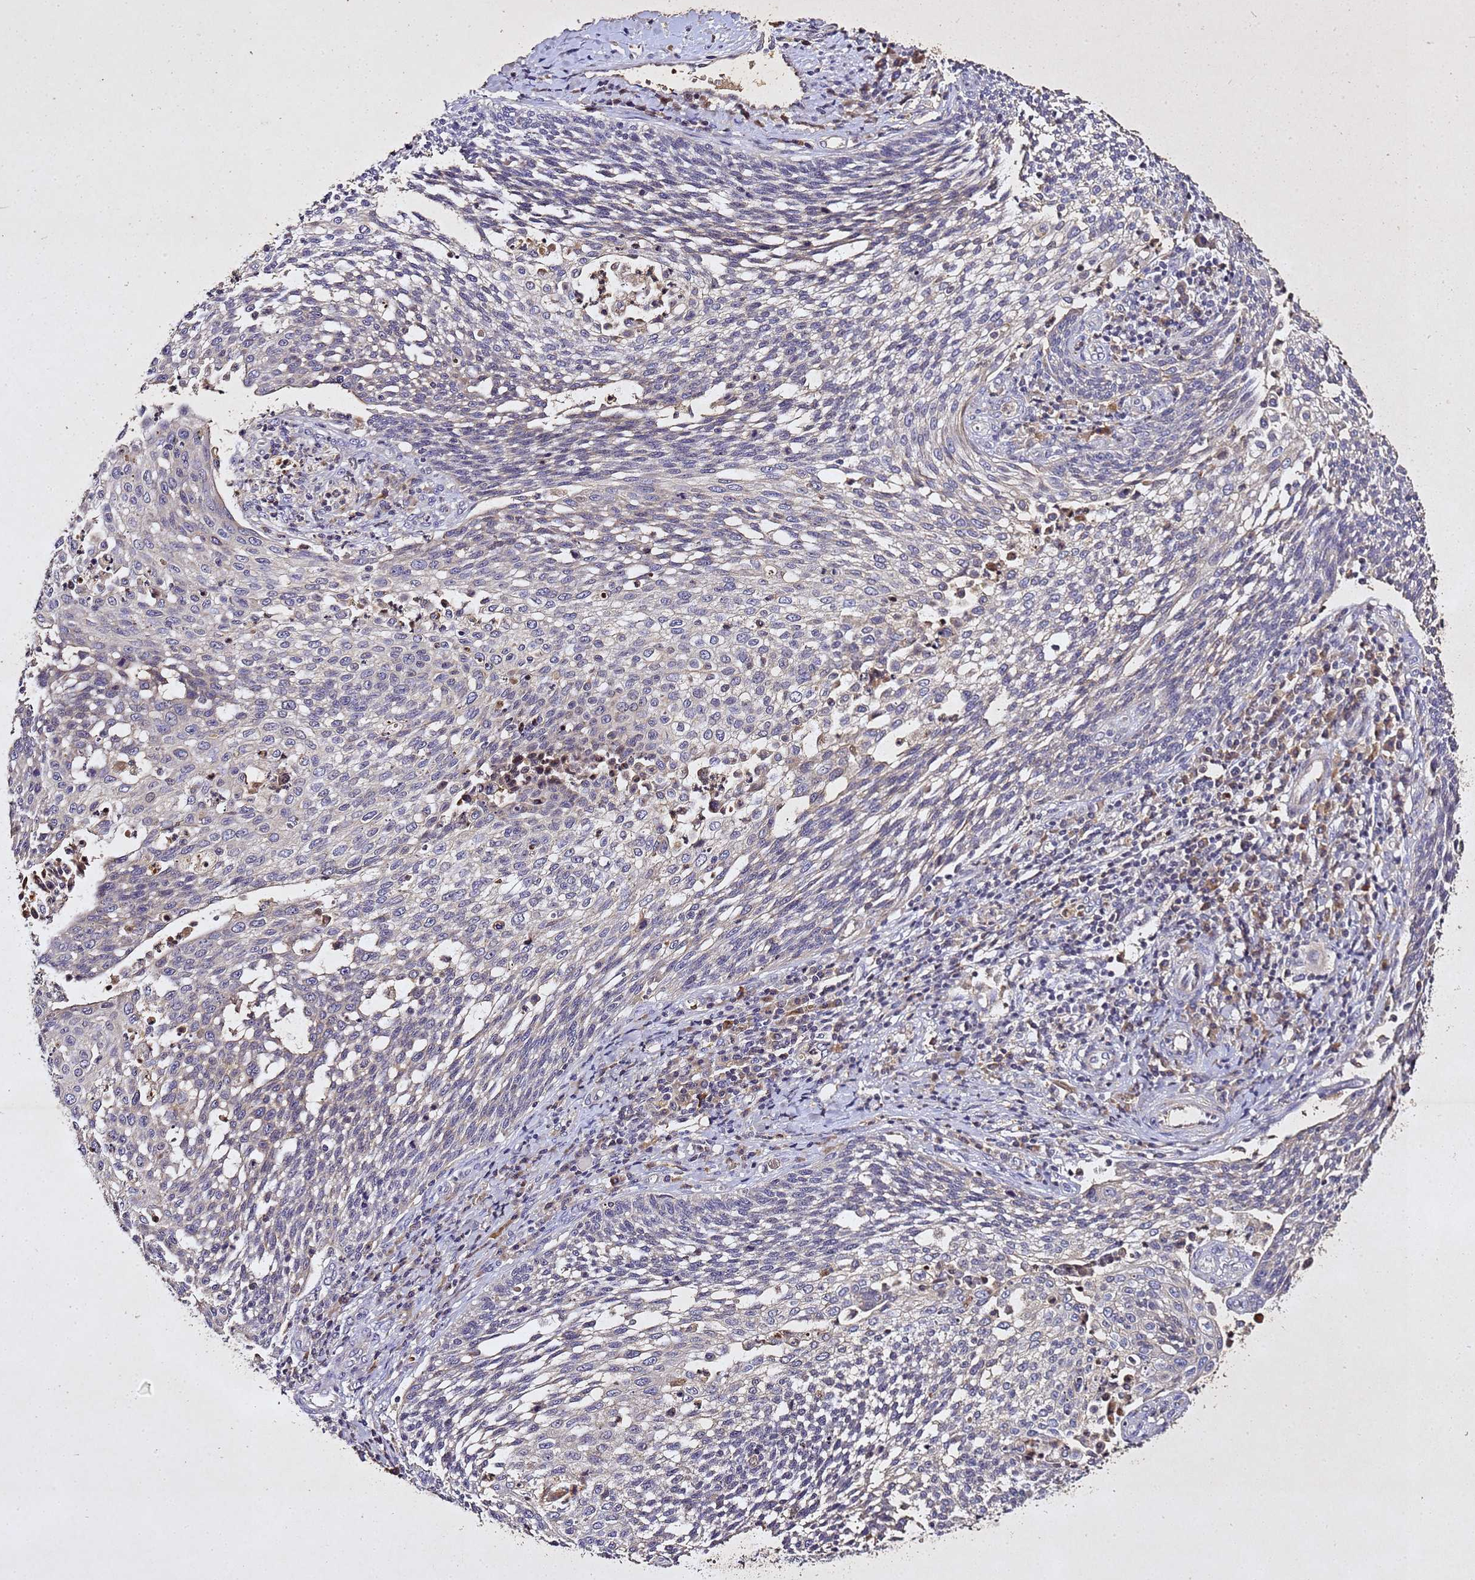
{"staining": {"intensity": "negative", "quantity": "none", "location": "none"}, "tissue": "cervical cancer", "cell_type": "Tumor cells", "image_type": "cancer", "snomed": [{"axis": "morphology", "description": "Squamous cell carcinoma, NOS"}, {"axis": "topography", "description": "Cervix"}], "caption": "Tumor cells show no significant staining in squamous cell carcinoma (cervical). (DAB immunohistochemistry visualized using brightfield microscopy, high magnification).", "gene": "SV2B", "patient": {"sex": "female", "age": 34}}